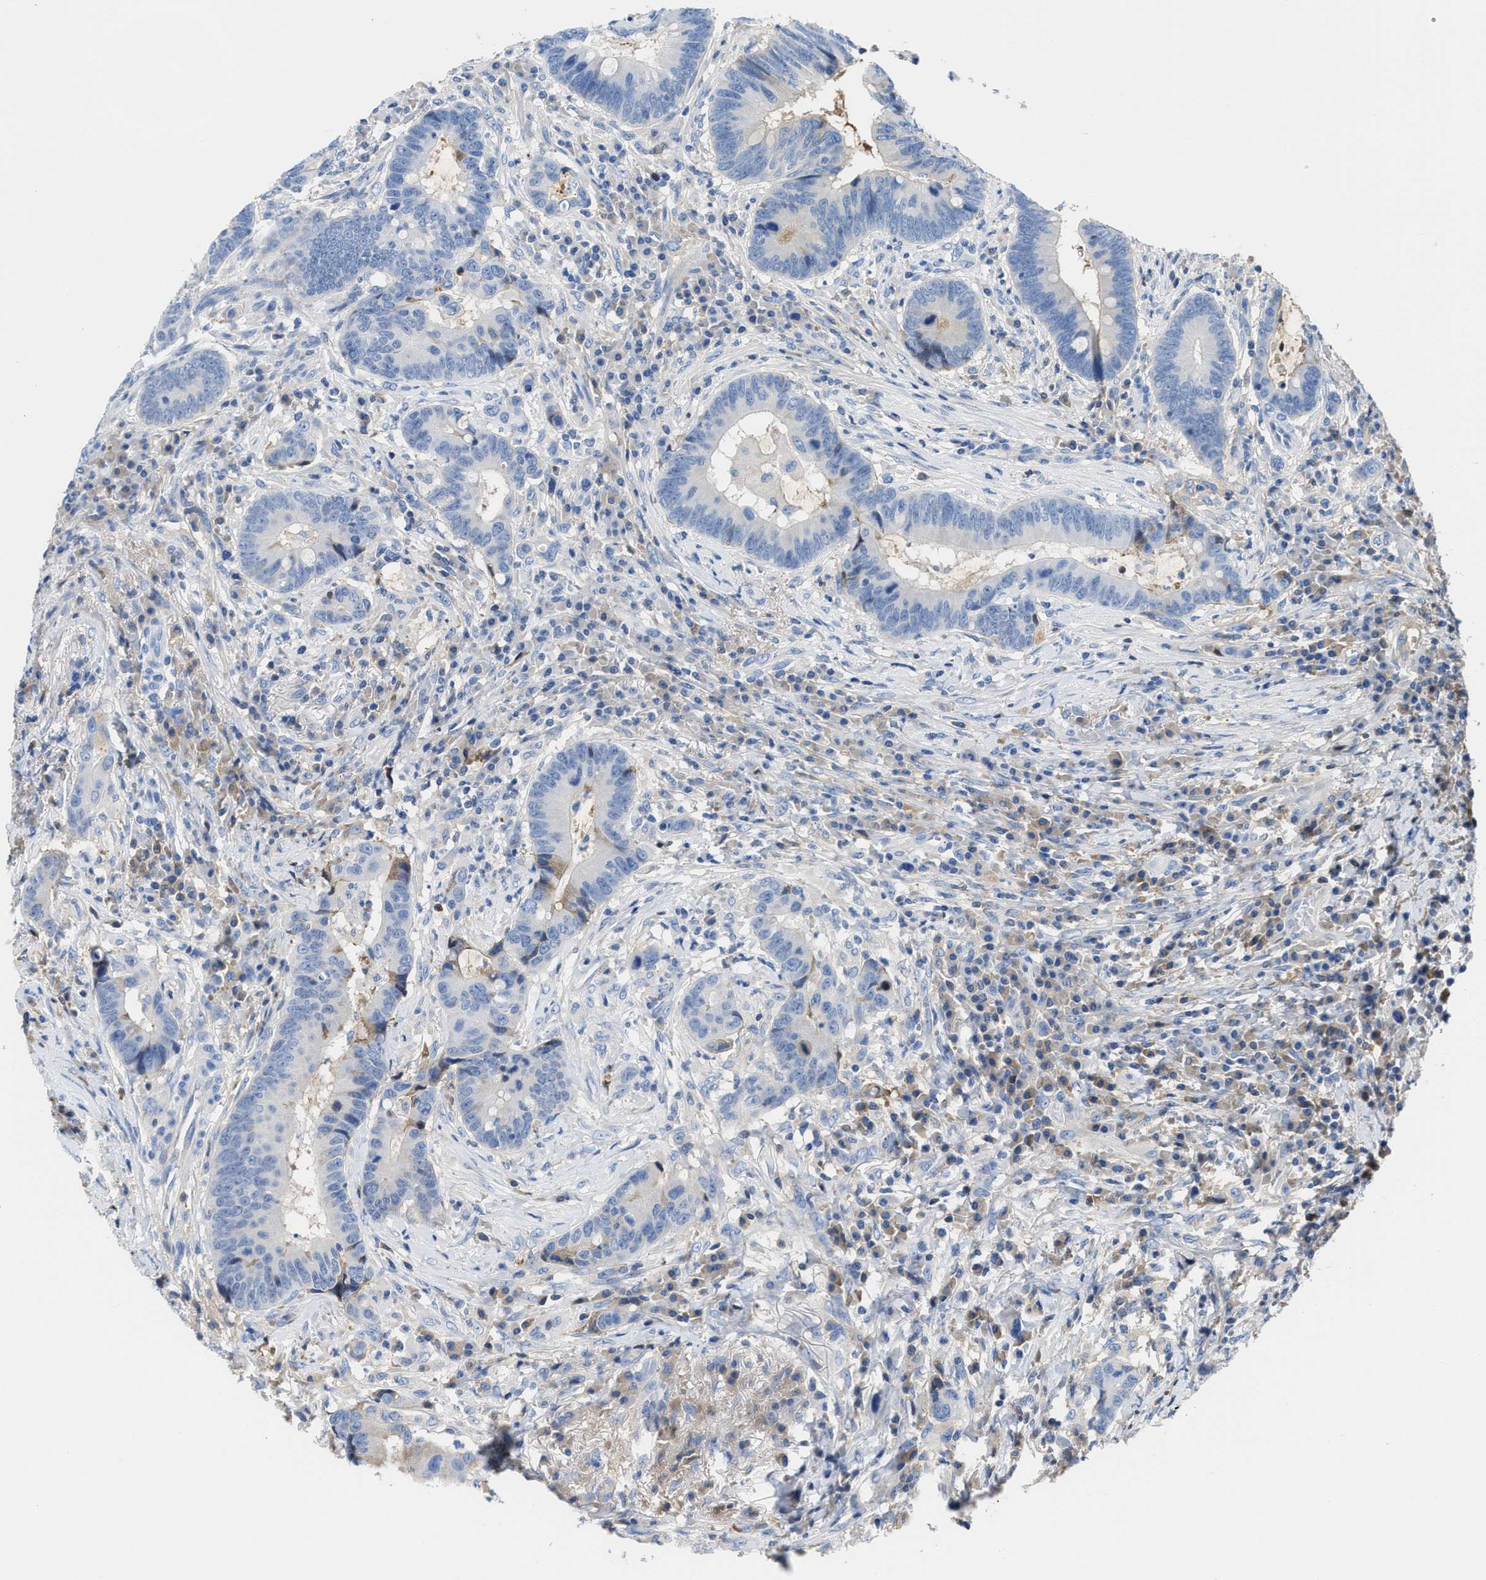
{"staining": {"intensity": "negative", "quantity": "none", "location": "none"}, "tissue": "colorectal cancer", "cell_type": "Tumor cells", "image_type": "cancer", "snomed": [{"axis": "morphology", "description": "Adenocarcinoma, NOS"}, {"axis": "topography", "description": "Rectum"}, {"axis": "topography", "description": "Anal"}], "caption": "Immunohistochemistry image of neoplastic tissue: human colorectal cancer stained with DAB (3,3'-diaminobenzidine) demonstrates no significant protein positivity in tumor cells.", "gene": "GC", "patient": {"sex": "female", "age": 89}}